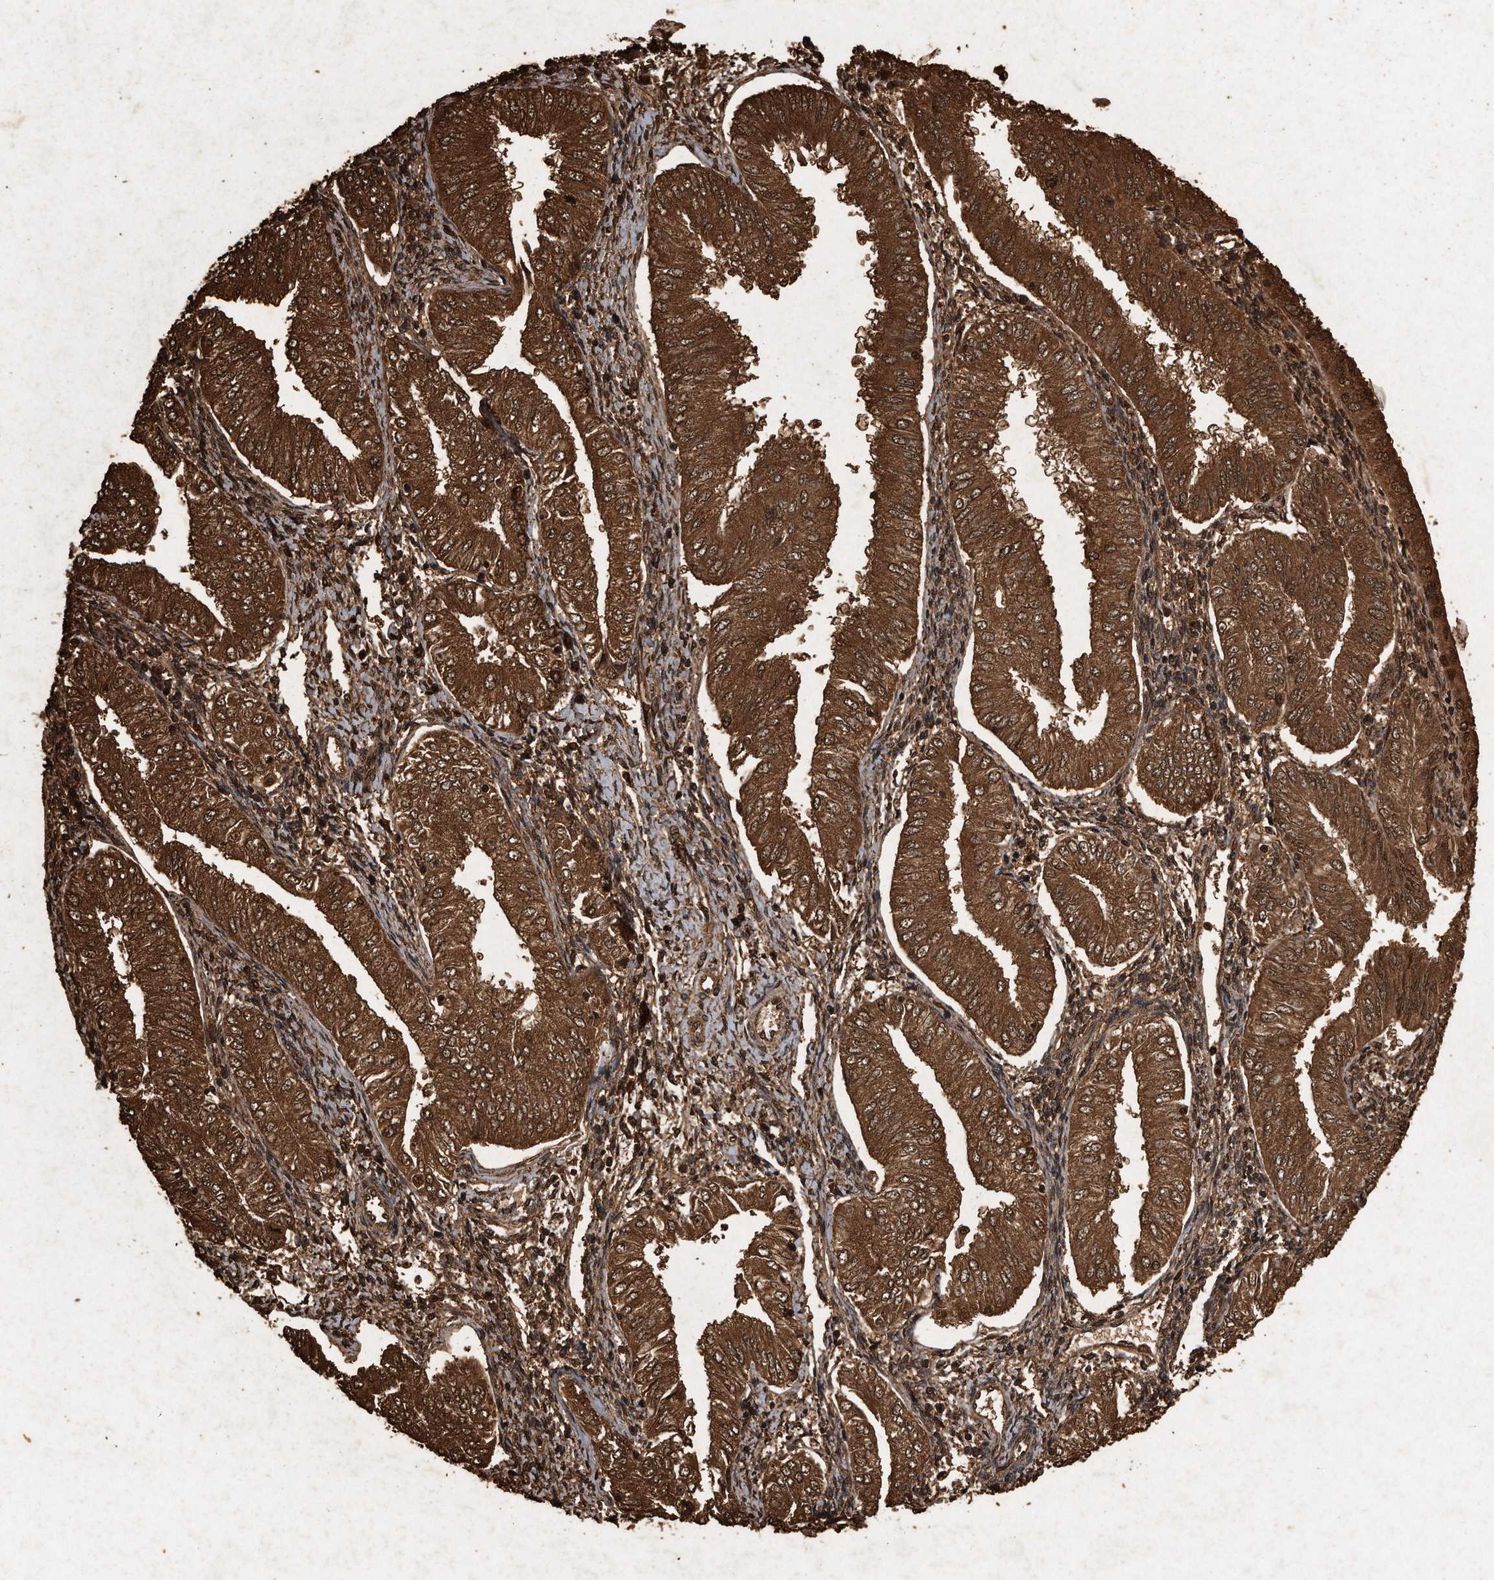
{"staining": {"intensity": "strong", "quantity": ">75%", "location": "cytoplasmic/membranous,nuclear"}, "tissue": "endometrial cancer", "cell_type": "Tumor cells", "image_type": "cancer", "snomed": [{"axis": "morphology", "description": "Adenocarcinoma, NOS"}, {"axis": "topography", "description": "Endometrium"}], "caption": "Immunohistochemical staining of human endometrial adenocarcinoma shows strong cytoplasmic/membranous and nuclear protein positivity in about >75% of tumor cells.", "gene": "CFLAR", "patient": {"sex": "female", "age": 53}}